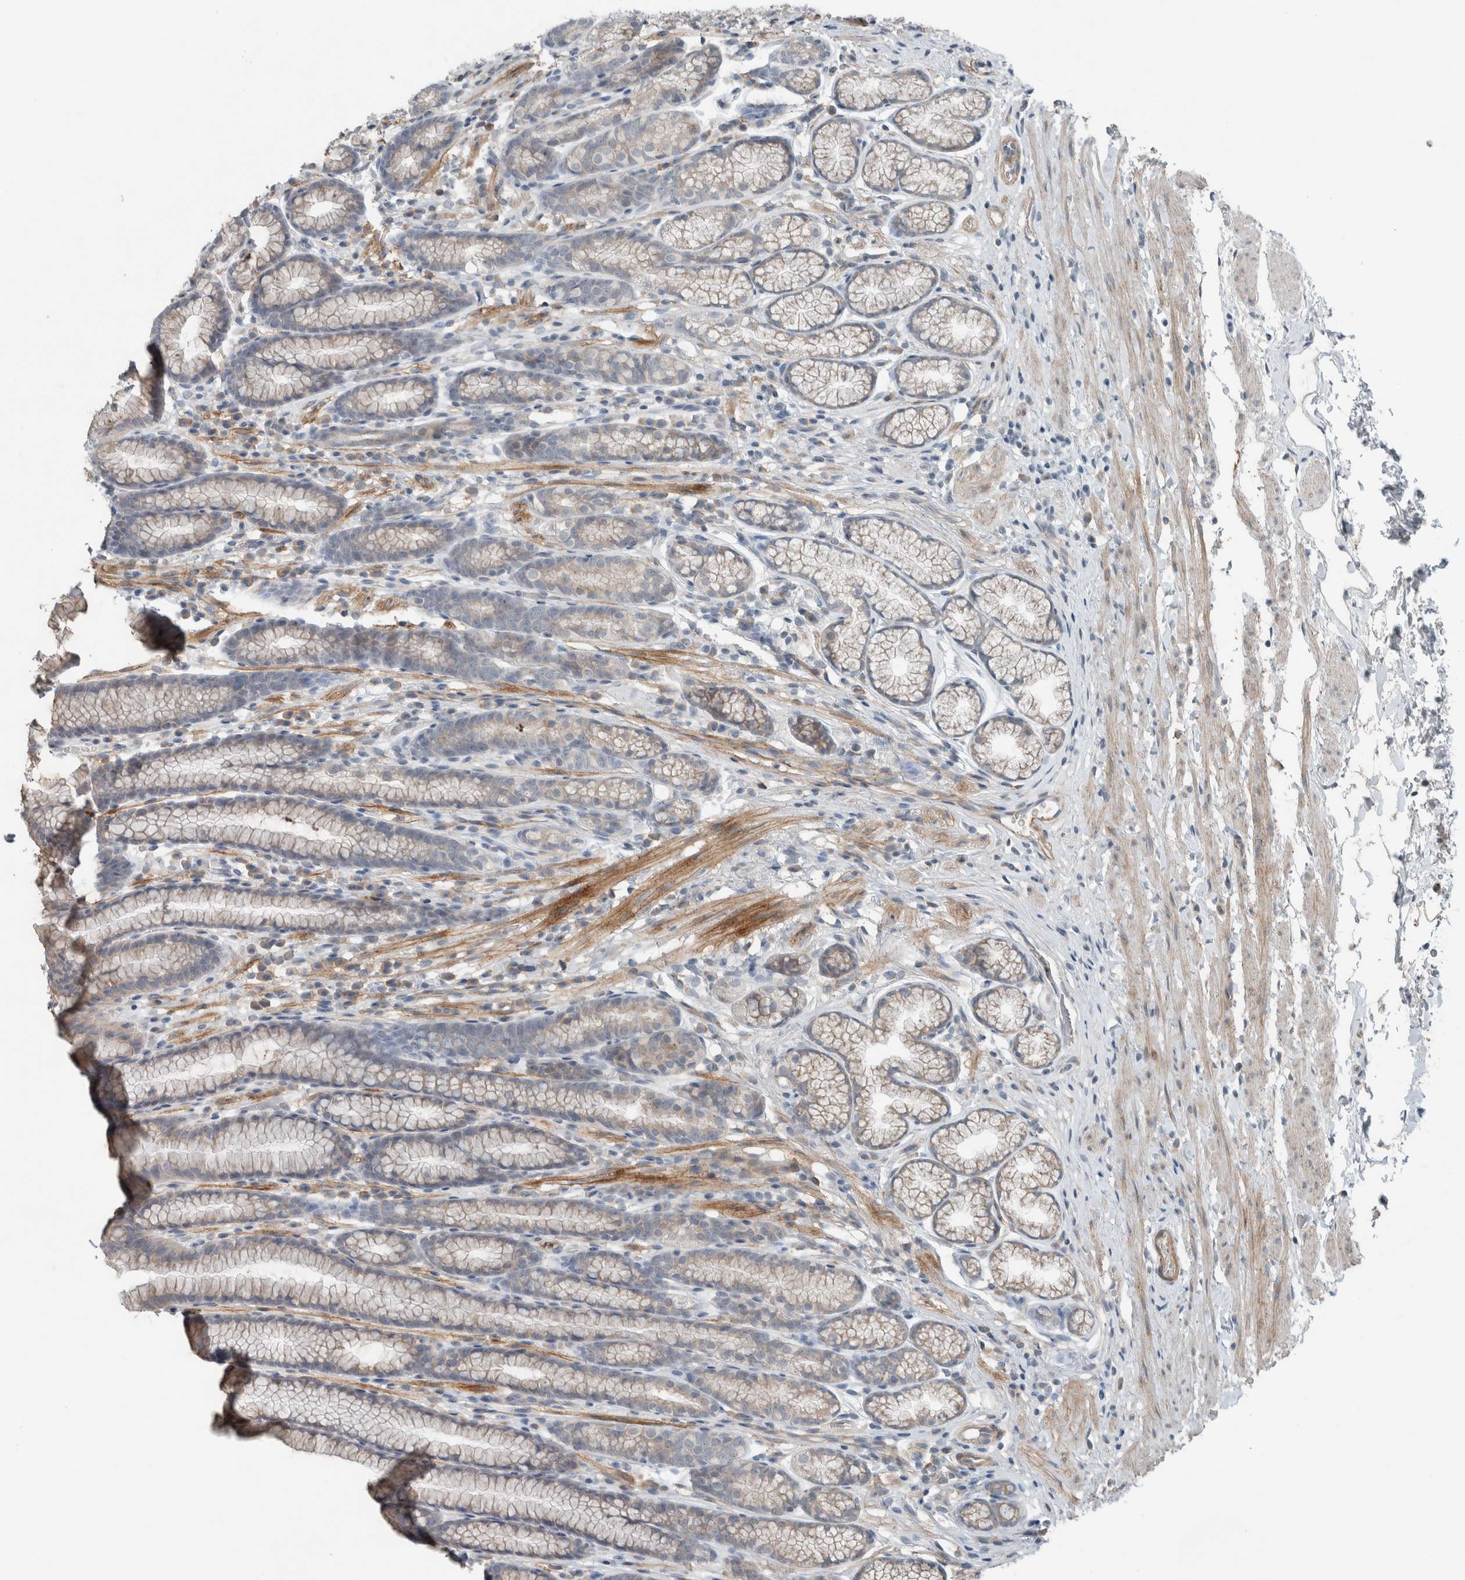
{"staining": {"intensity": "weak", "quantity": "<25%", "location": "cytoplasmic/membranous"}, "tissue": "stomach", "cell_type": "Glandular cells", "image_type": "normal", "snomed": [{"axis": "morphology", "description": "Normal tissue, NOS"}, {"axis": "topography", "description": "Stomach"}], "caption": "High magnification brightfield microscopy of benign stomach stained with DAB (3,3'-diaminobenzidine) (brown) and counterstained with hematoxylin (blue): glandular cells show no significant expression.", "gene": "JADE2", "patient": {"sex": "male", "age": 42}}